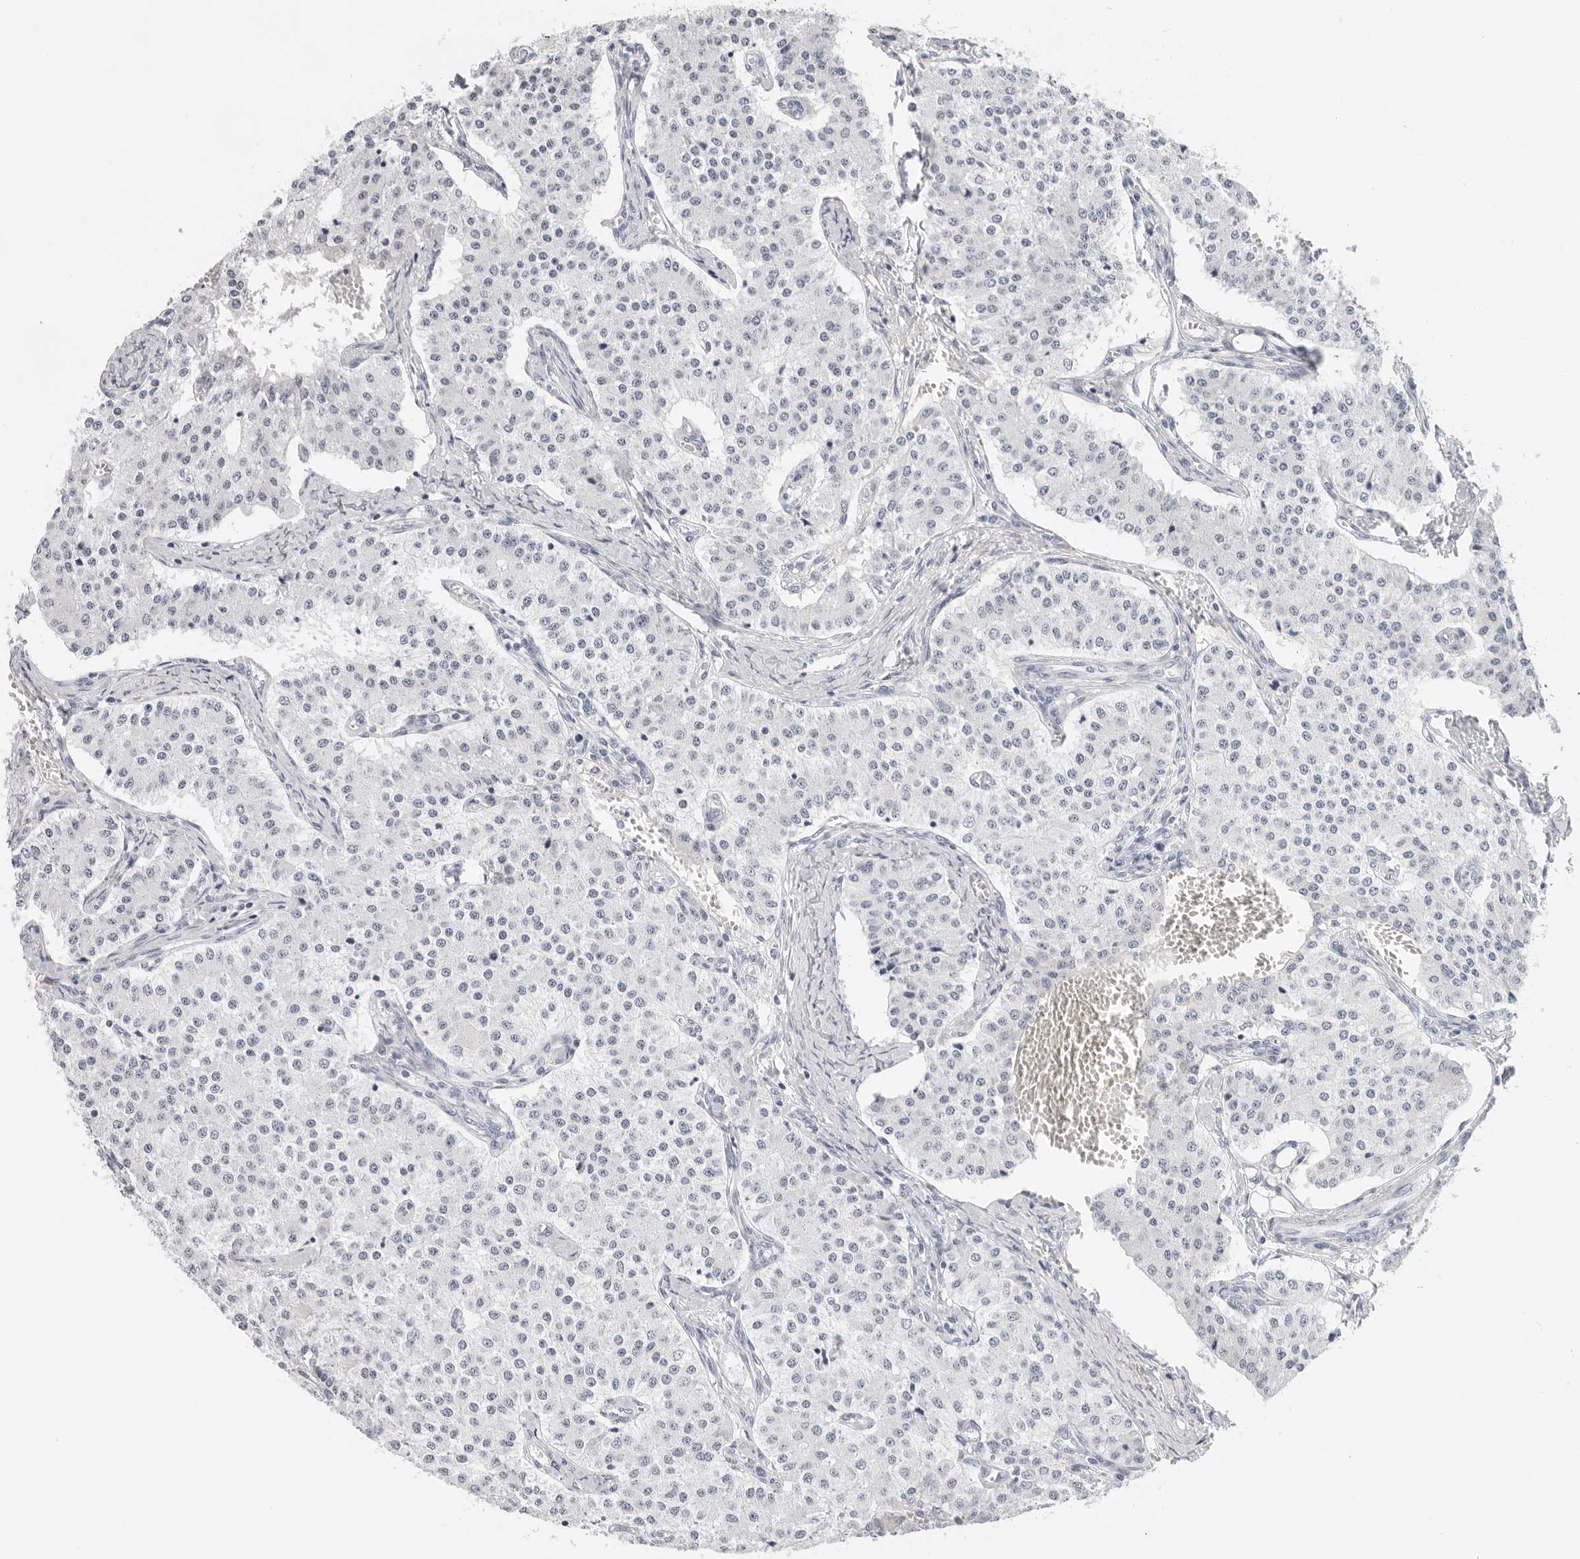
{"staining": {"intensity": "negative", "quantity": "none", "location": "none"}, "tissue": "carcinoid", "cell_type": "Tumor cells", "image_type": "cancer", "snomed": [{"axis": "morphology", "description": "Carcinoid, malignant, NOS"}, {"axis": "topography", "description": "Colon"}], "caption": "Human malignant carcinoid stained for a protein using immunohistochemistry reveals no staining in tumor cells.", "gene": "AGMAT", "patient": {"sex": "female", "age": 52}}